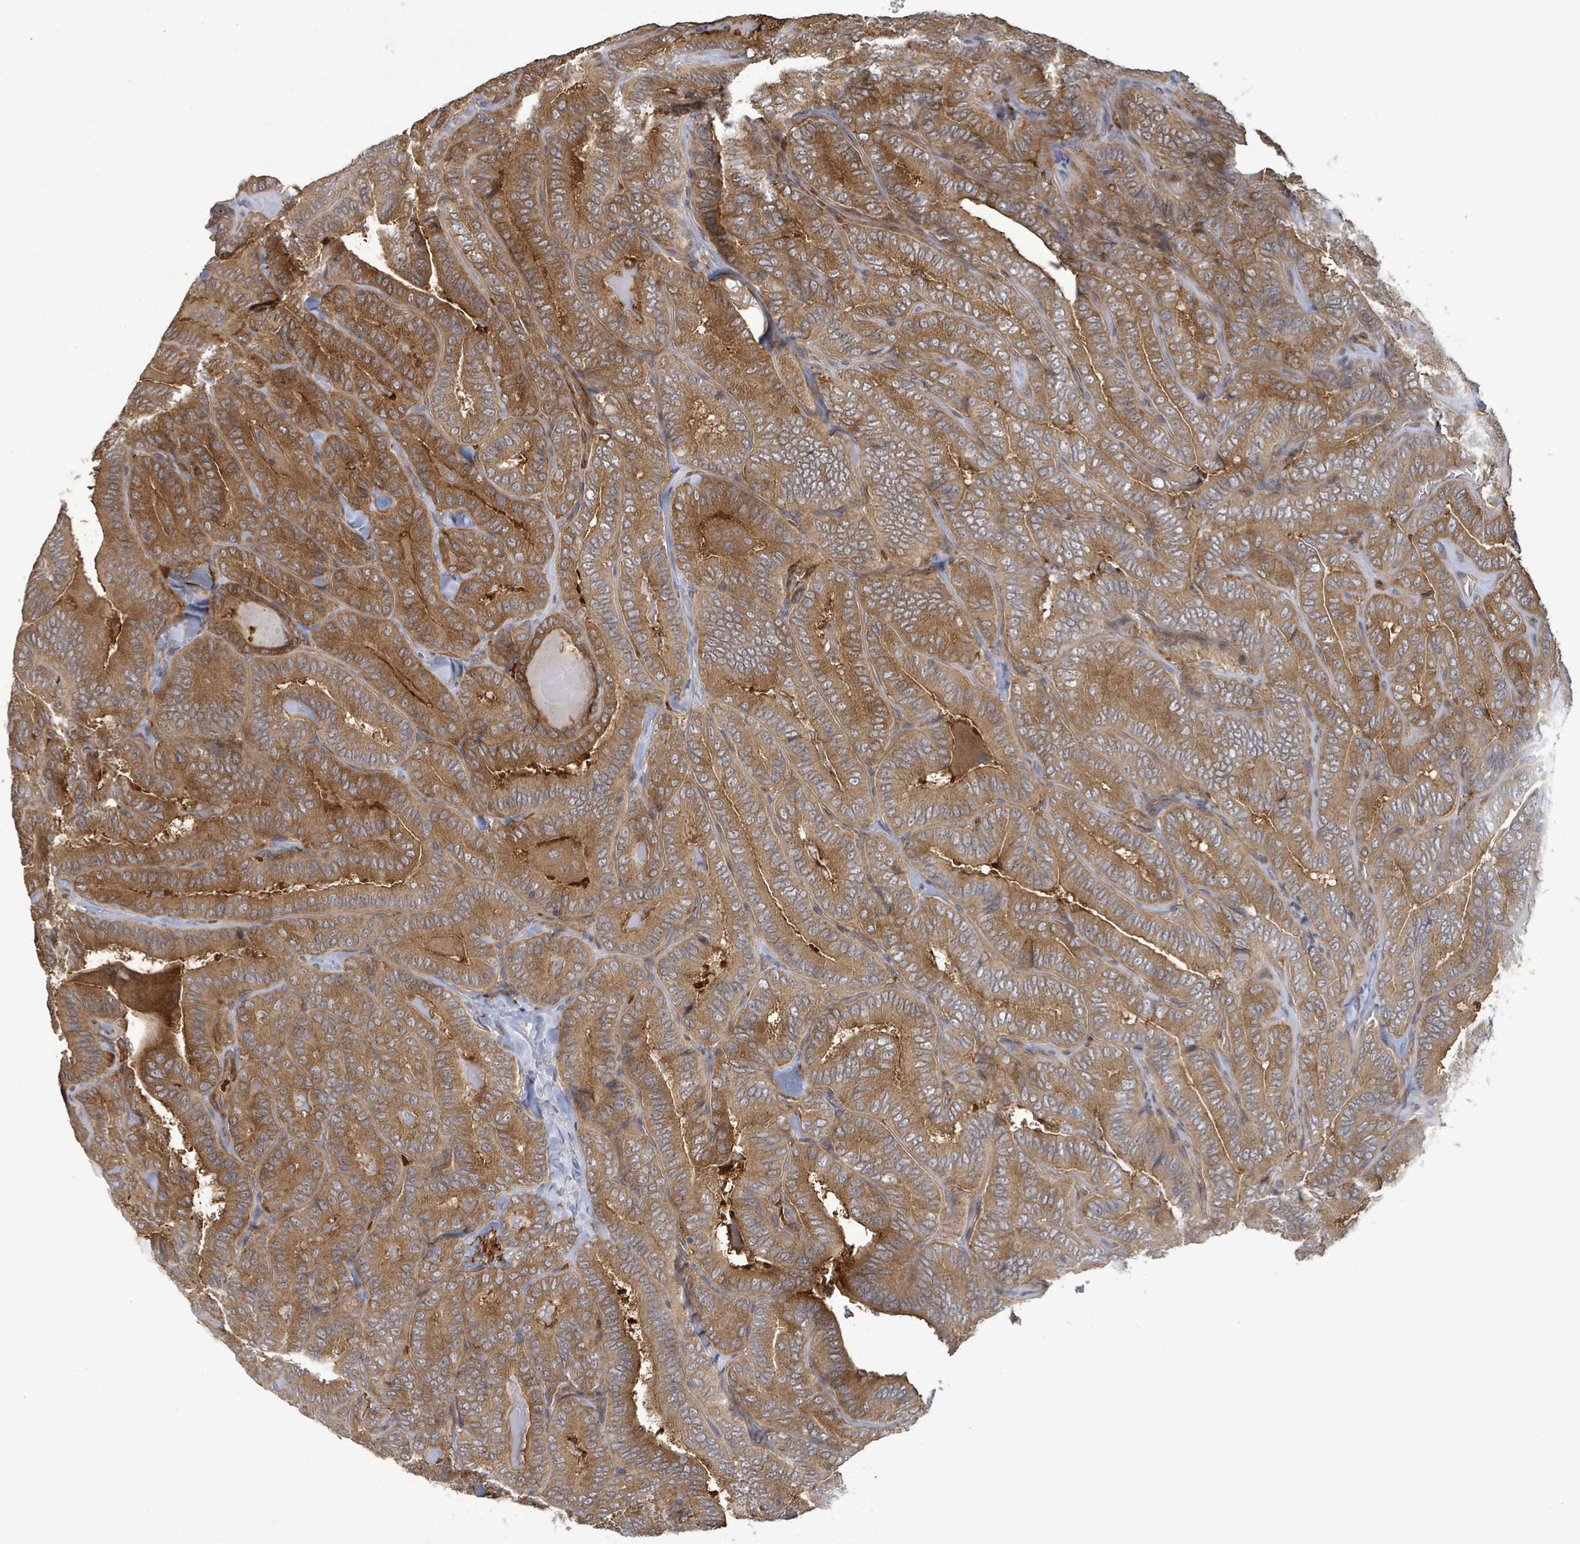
{"staining": {"intensity": "moderate", "quantity": ">75%", "location": "cytoplasmic/membranous"}, "tissue": "thyroid cancer", "cell_type": "Tumor cells", "image_type": "cancer", "snomed": [{"axis": "morphology", "description": "Papillary adenocarcinoma, NOS"}, {"axis": "topography", "description": "Thyroid gland"}], "caption": "A brown stain highlights moderate cytoplasmic/membranous staining of a protein in human thyroid cancer (papillary adenocarcinoma) tumor cells.", "gene": "MAP3K6", "patient": {"sex": "male", "age": 61}}